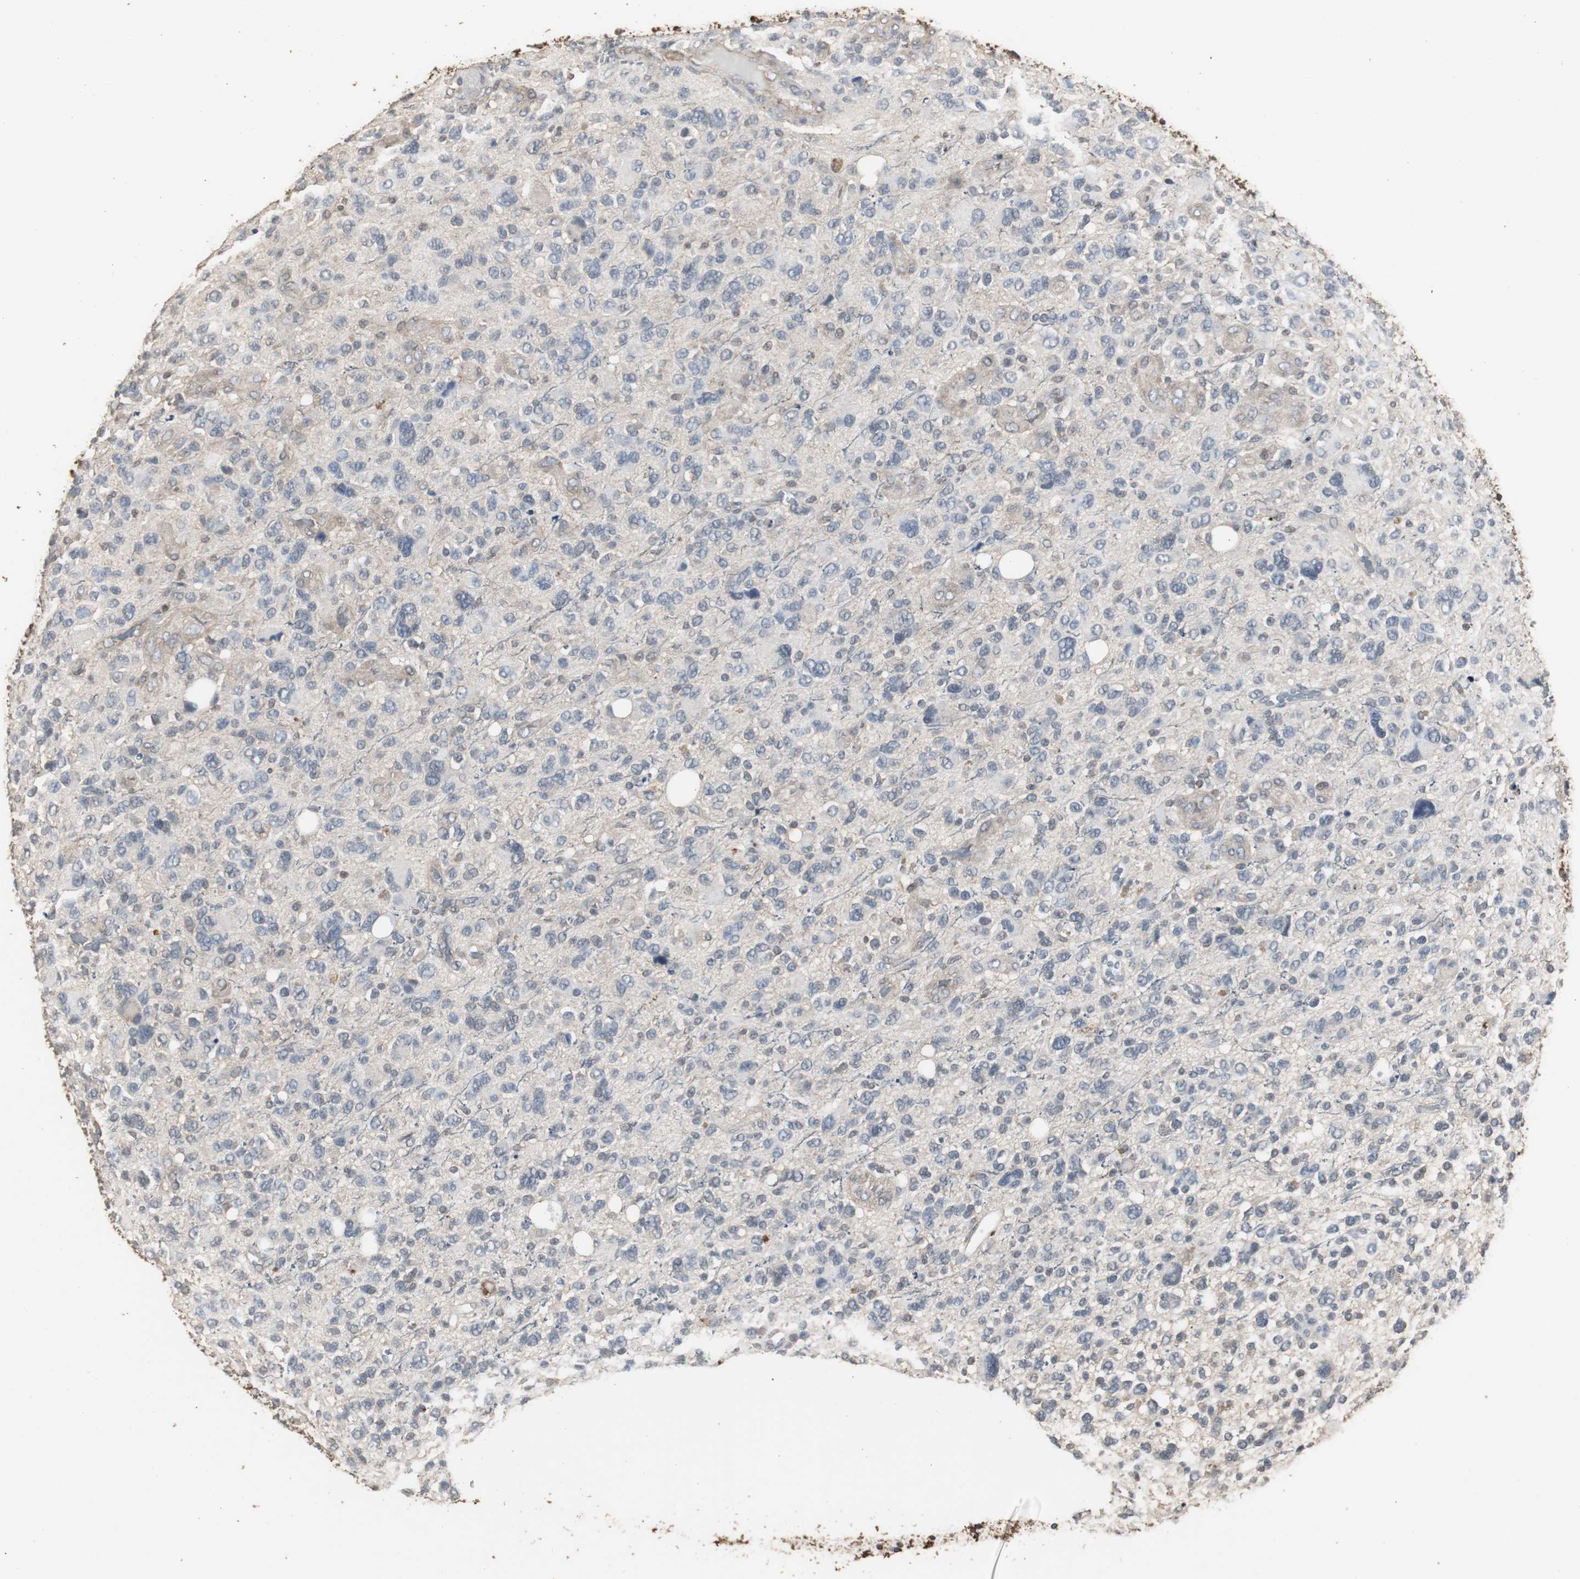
{"staining": {"intensity": "weak", "quantity": "<25%", "location": "cytoplasmic/membranous"}, "tissue": "glioma", "cell_type": "Tumor cells", "image_type": "cancer", "snomed": [{"axis": "morphology", "description": "Glioma, malignant, High grade"}, {"axis": "topography", "description": "Brain"}], "caption": "This is a histopathology image of immunohistochemistry (IHC) staining of glioma, which shows no expression in tumor cells. (Brightfield microscopy of DAB immunohistochemistry at high magnification).", "gene": "HPRT1", "patient": {"sex": "male", "age": 48}}